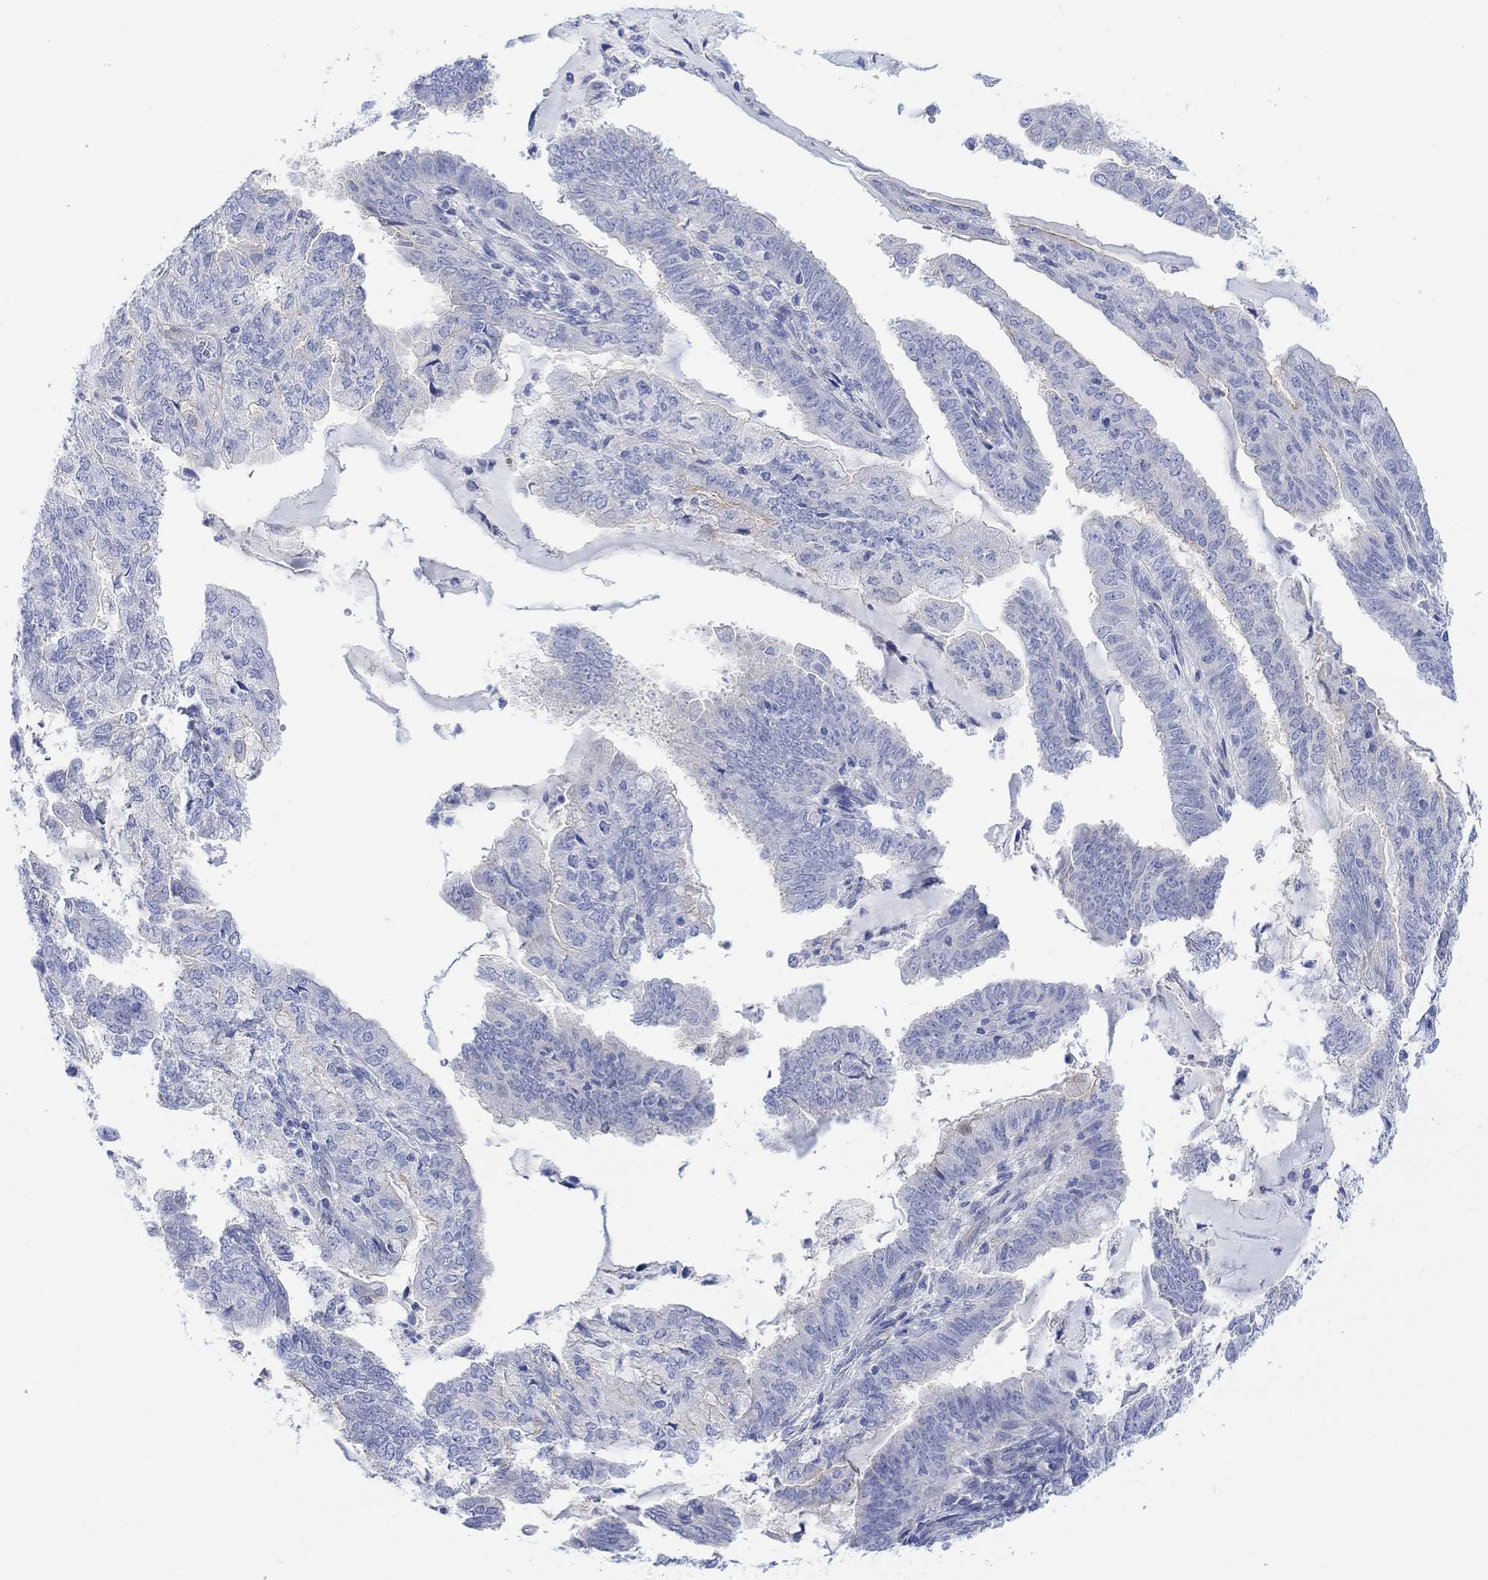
{"staining": {"intensity": "negative", "quantity": "none", "location": "none"}, "tissue": "endometrial cancer", "cell_type": "Tumor cells", "image_type": "cancer", "snomed": [{"axis": "morphology", "description": "Adenocarcinoma, NOS"}, {"axis": "topography", "description": "Endometrium"}], "caption": "A histopathology image of endometrial adenocarcinoma stained for a protein reveals no brown staining in tumor cells.", "gene": "TLDC2", "patient": {"sex": "female", "age": 82}}